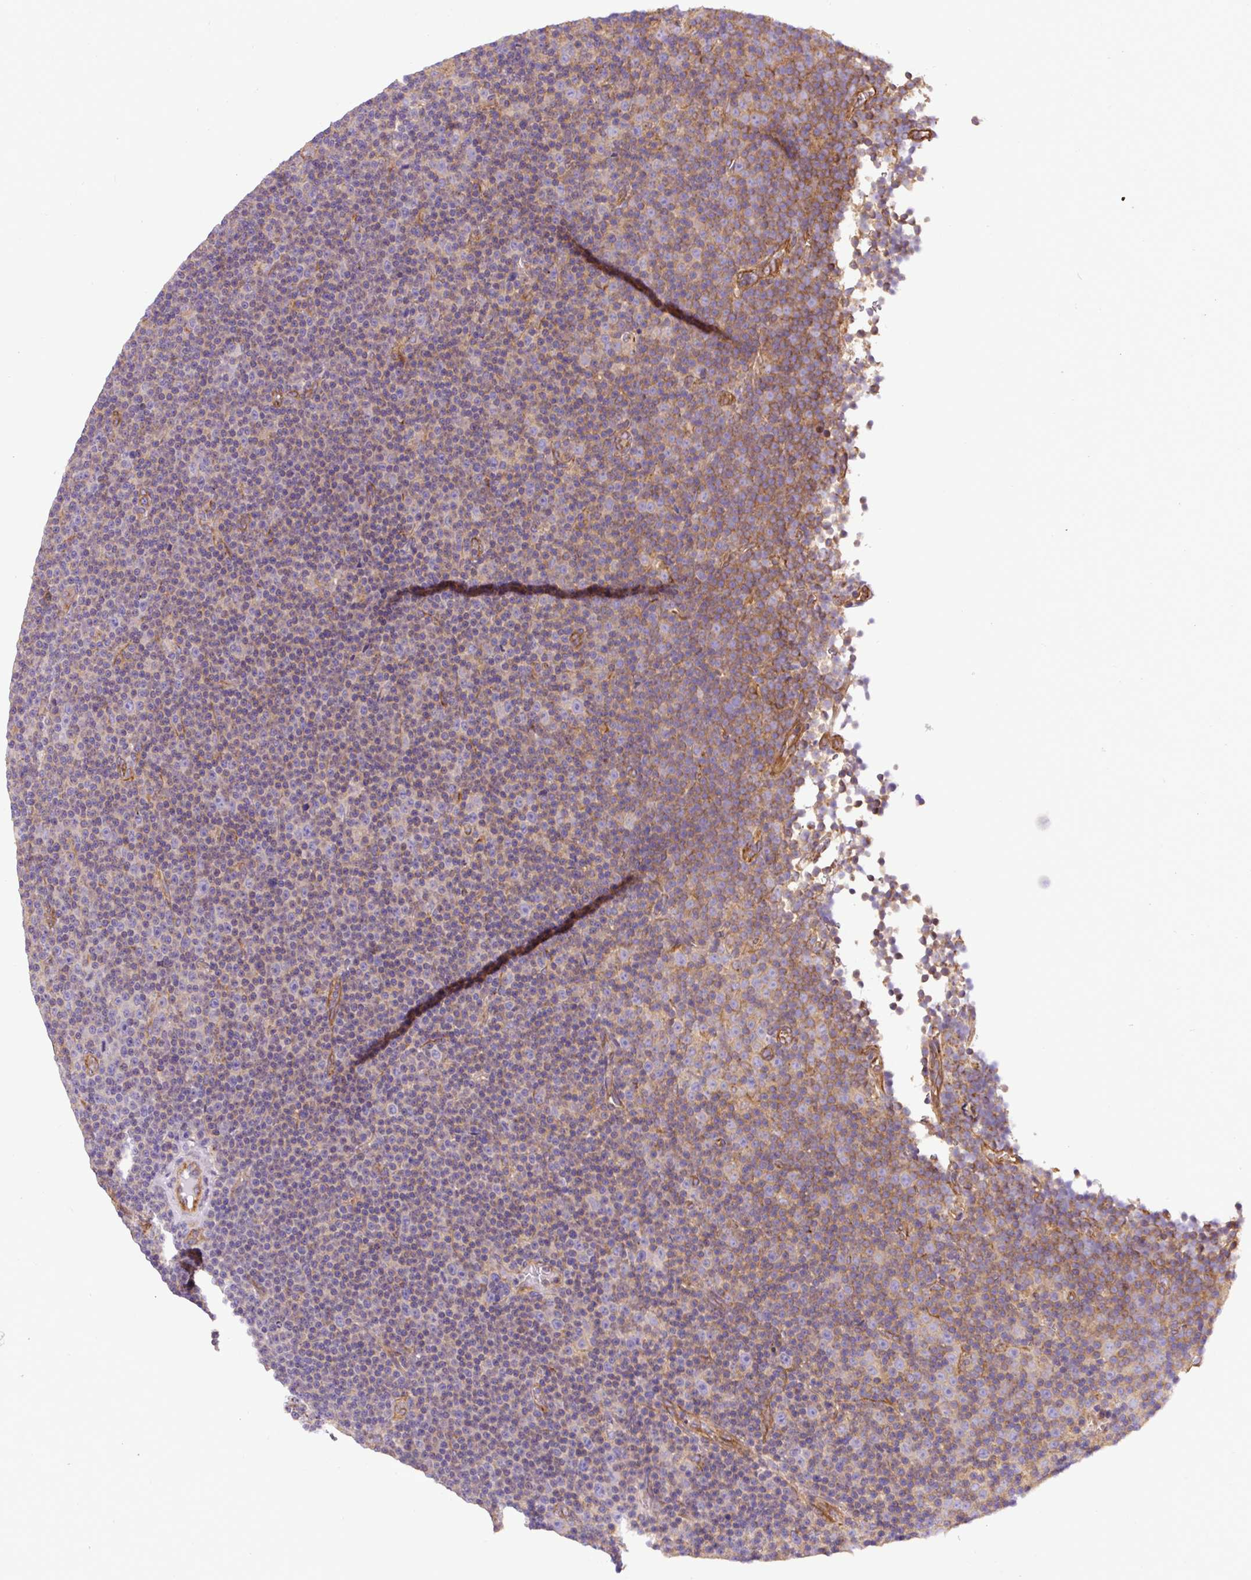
{"staining": {"intensity": "negative", "quantity": "none", "location": "none"}, "tissue": "lymphoma", "cell_type": "Tumor cells", "image_type": "cancer", "snomed": [{"axis": "morphology", "description": "Malignant lymphoma, non-Hodgkin's type, Low grade"}, {"axis": "topography", "description": "Lymph node"}], "caption": "Immunohistochemistry (IHC) histopathology image of human lymphoma stained for a protein (brown), which reveals no staining in tumor cells.", "gene": "DCTN1", "patient": {"sex": "female", "age": 67}}